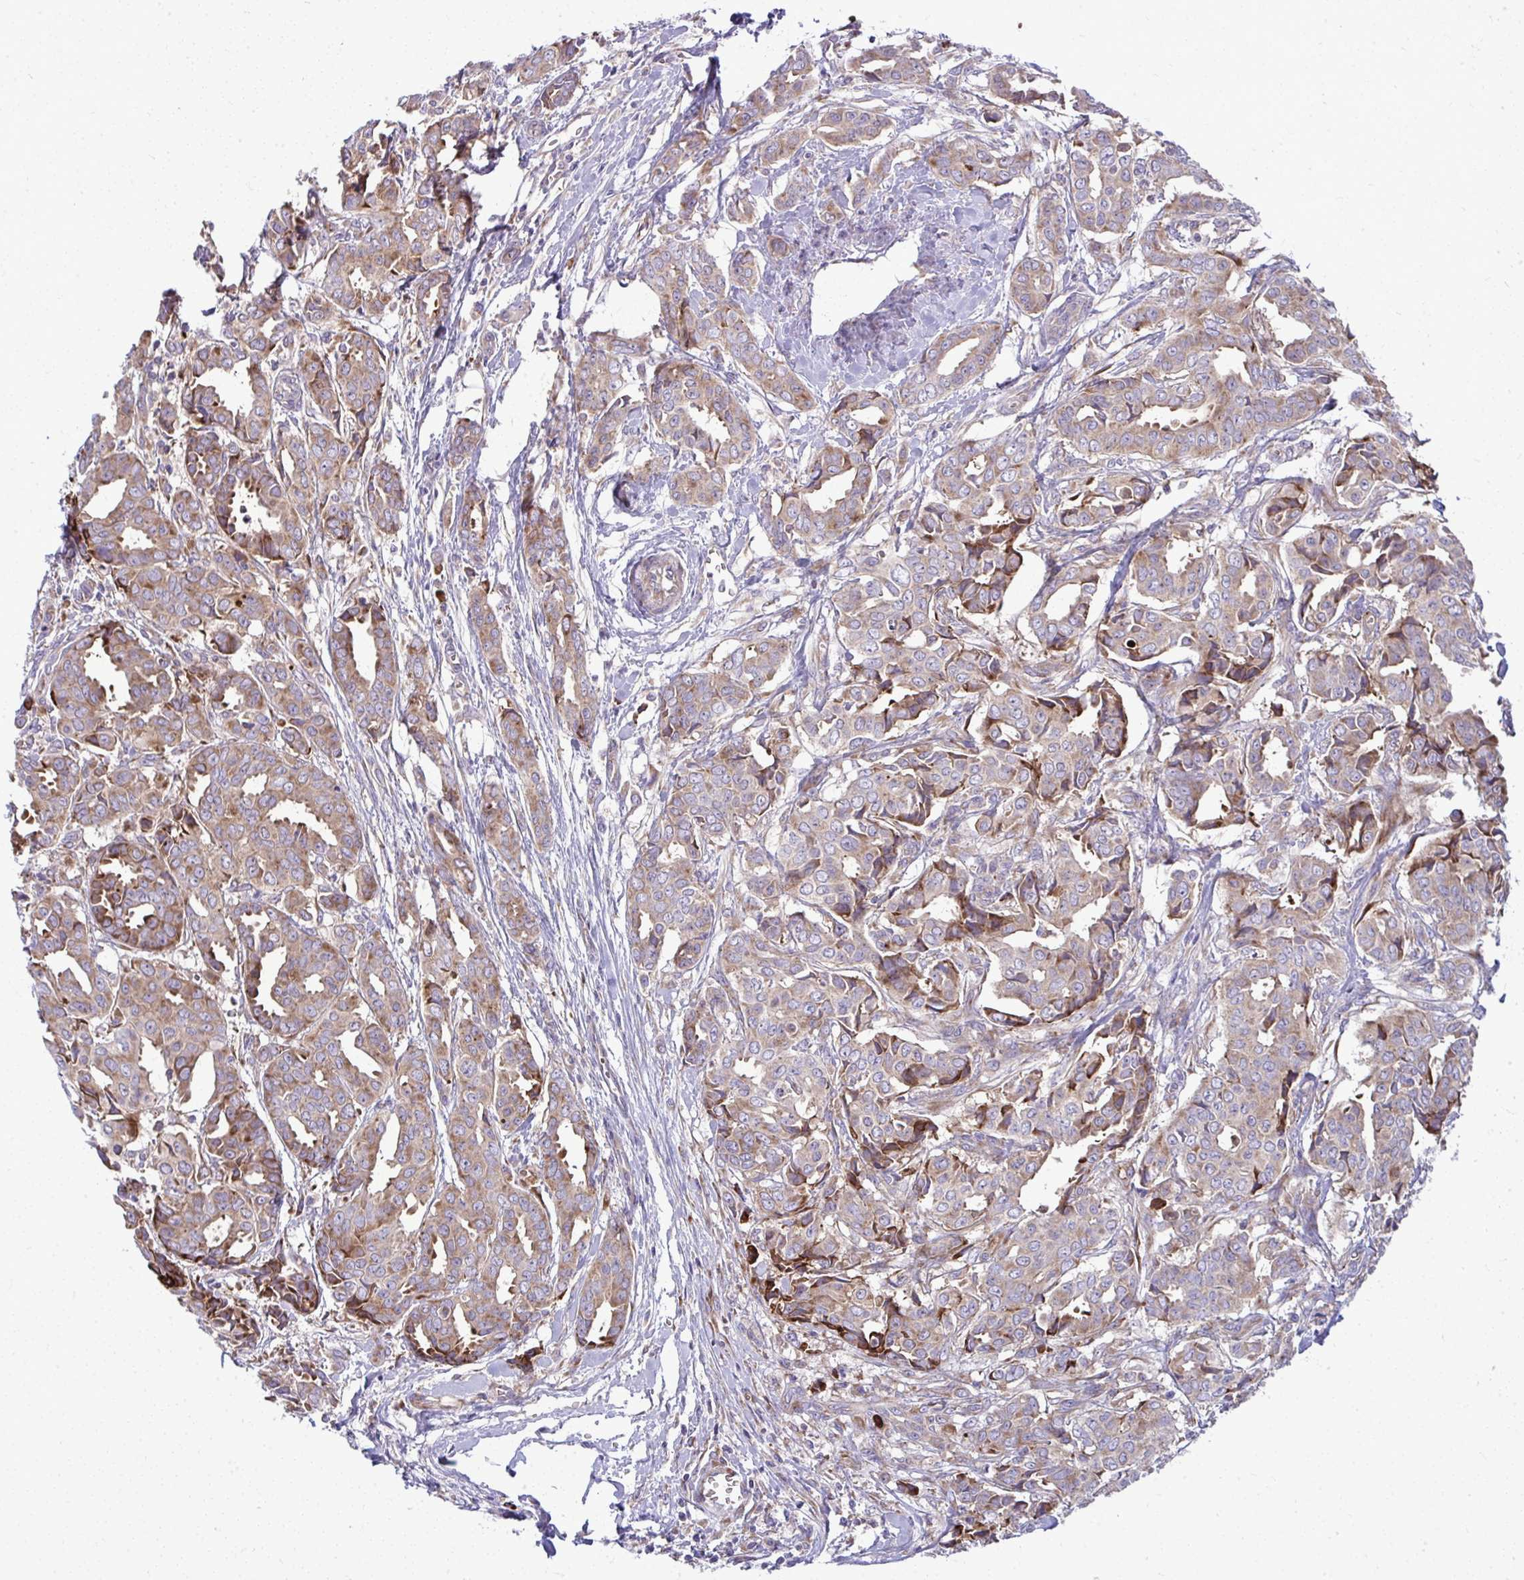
{"staining": {"intensity": "moderate", "quantity": ">75%", "location": "cytoplasmic/membranous"}, "tissue": "breast cancer", "cell_type": "Tumor cells", "image_type": "cancer", "snomed": [{"axis": "morphology", "description": "Duct carcinoma"}, {"axis": "topography", "description": "Breast"}], "caption": "Tumor cells reveal medium levels of moderate cytoplasmic/membranous staining in about >75% of cells in human breast cancer.", "gene": "GFPT2", "patient": {"sex": "female", "age": 45}}